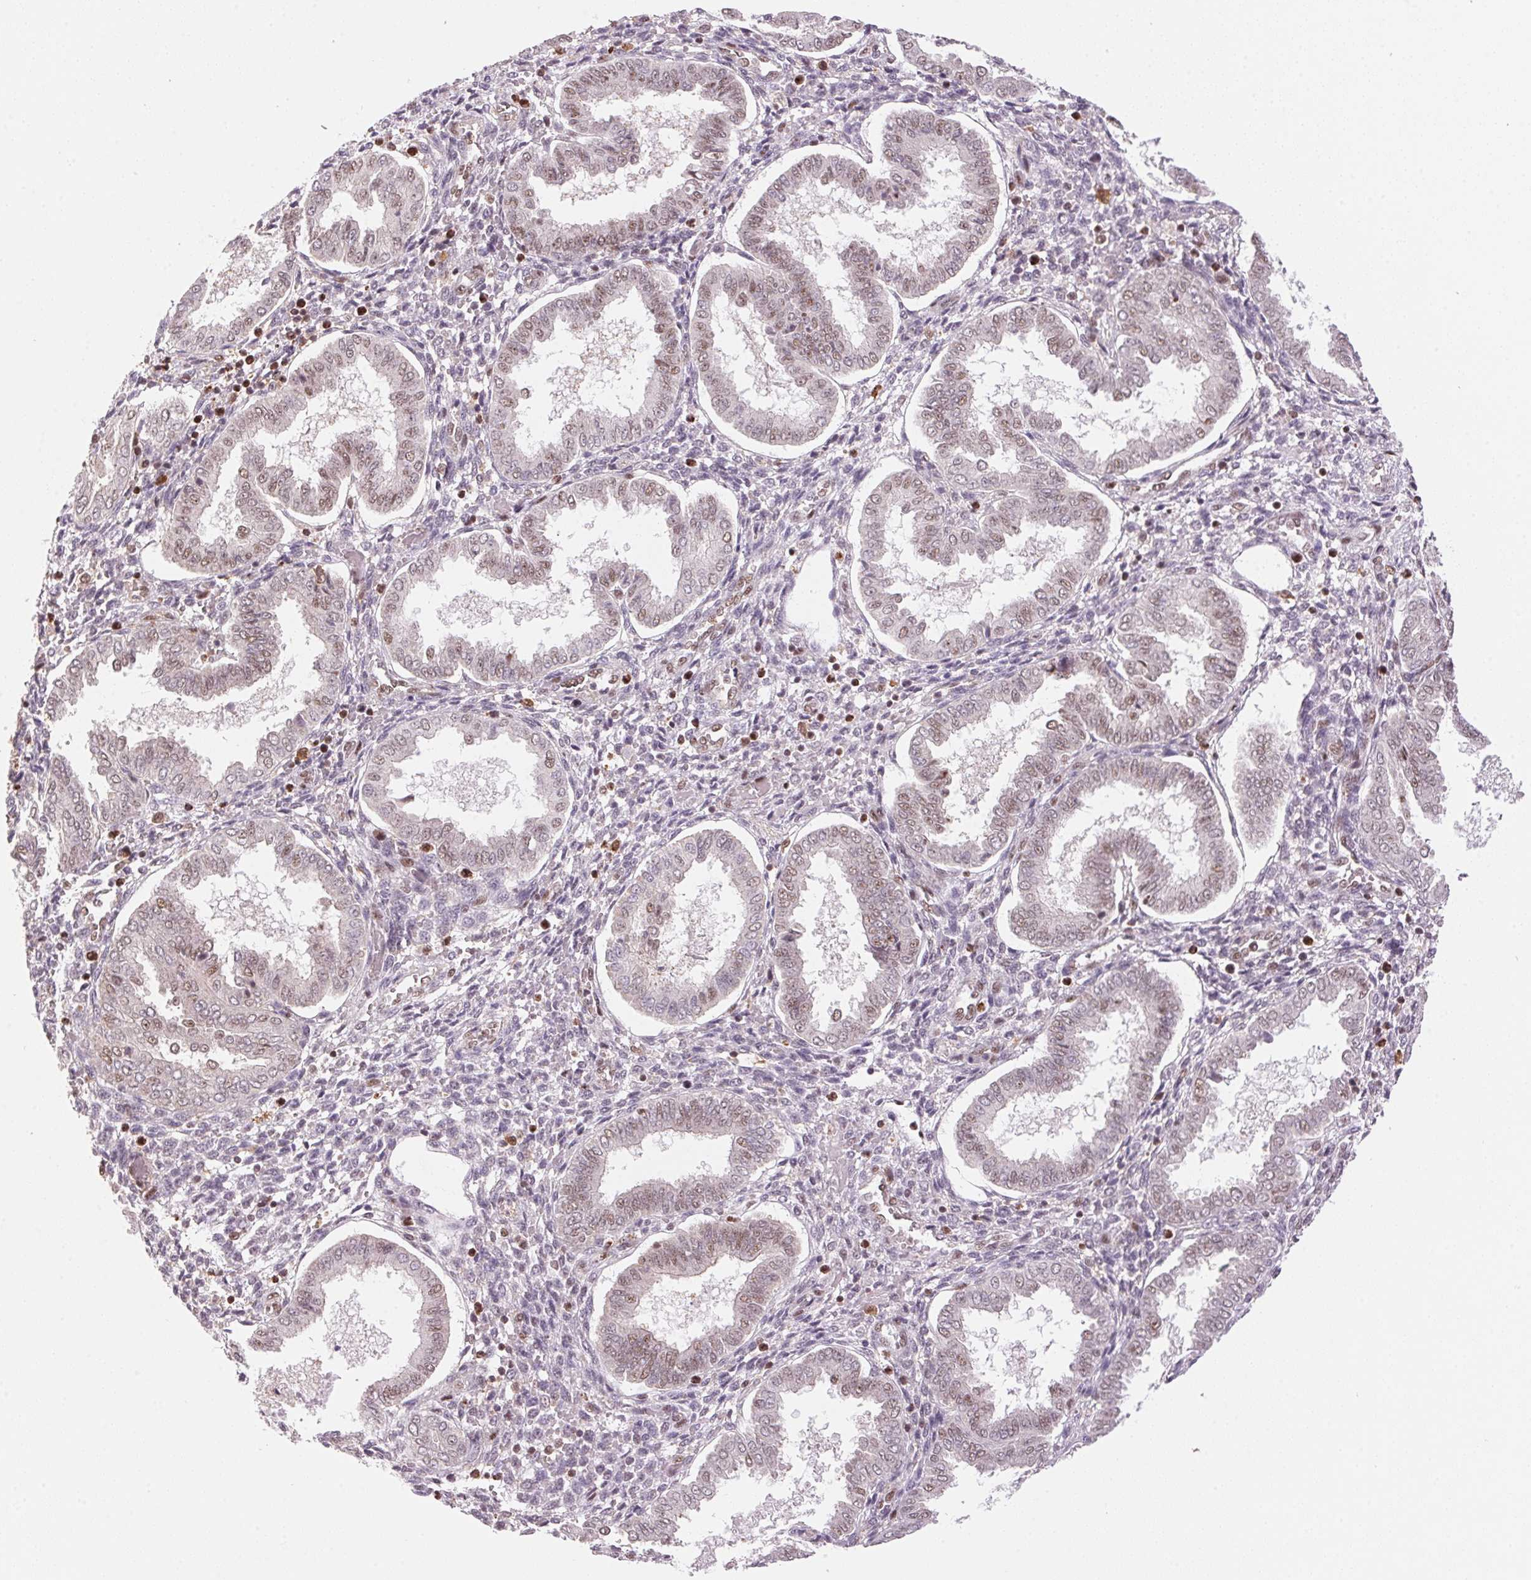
{"staining": {"intensity": "weak", "quantity": "25%-75%", "location": "nuclear"}, "tissue": "endometrium", "cell_type": "Cells in endometrial stroma", "image_type": "normal", "snomed": [{"axis": "morphology", "description": "Normal tissue, NOS"}, {"axis": "topography", "description": "Endometrium"}], "caption": "Immunohistochemical staining of benign endometrium reveals weak nuclear protein staining in about 25%-75% of cells in endometrial stroma.", "gene": "HNRNPDL", "patient": {"sex": "female", "age": 24}}